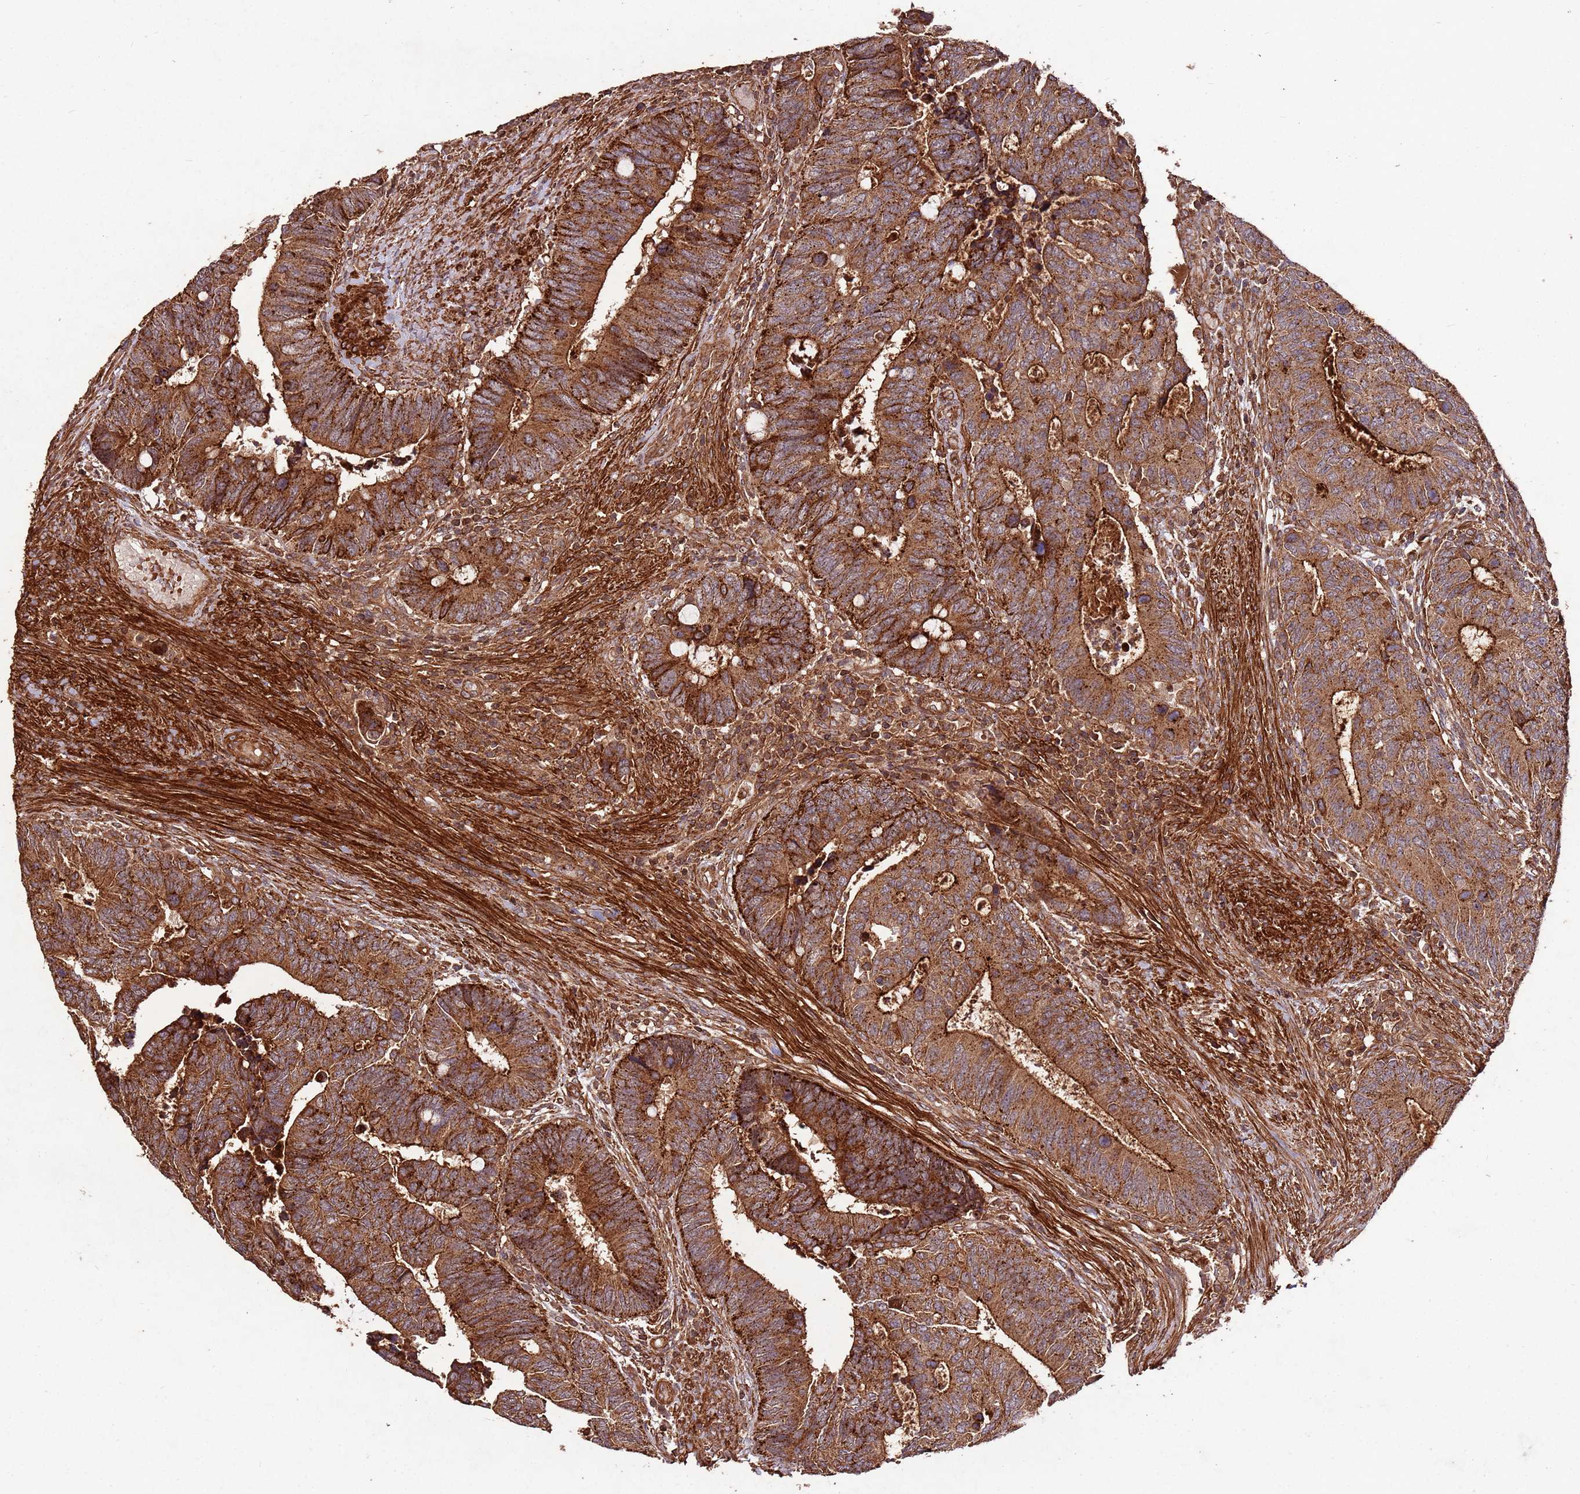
{"staining": {"intensity": "strong", "quantity": ">75%", "location": "cytoplasmic/membranous"}, "tissue": "colorectal cancer", "cell_type": "Tumor cells", "image_type": "cancer", "snomed": [{"axis": "morphology", "description": "Adenocarcinoma, NOS"}, {"axis": "topography", "description": "Colon"}], "caption": "Tumor cells exhibit high levels of strong cytoplasmic/membranous positivity in about >75% of cells in human colorectal cancer (adenocarcinoma). (Stains: DAB in brown, nuclei in blue, Microscopy: brightfield microscopy at high magnification).", "gene": "FAM186A", "patient": {"sex": "male", "age": 87}}